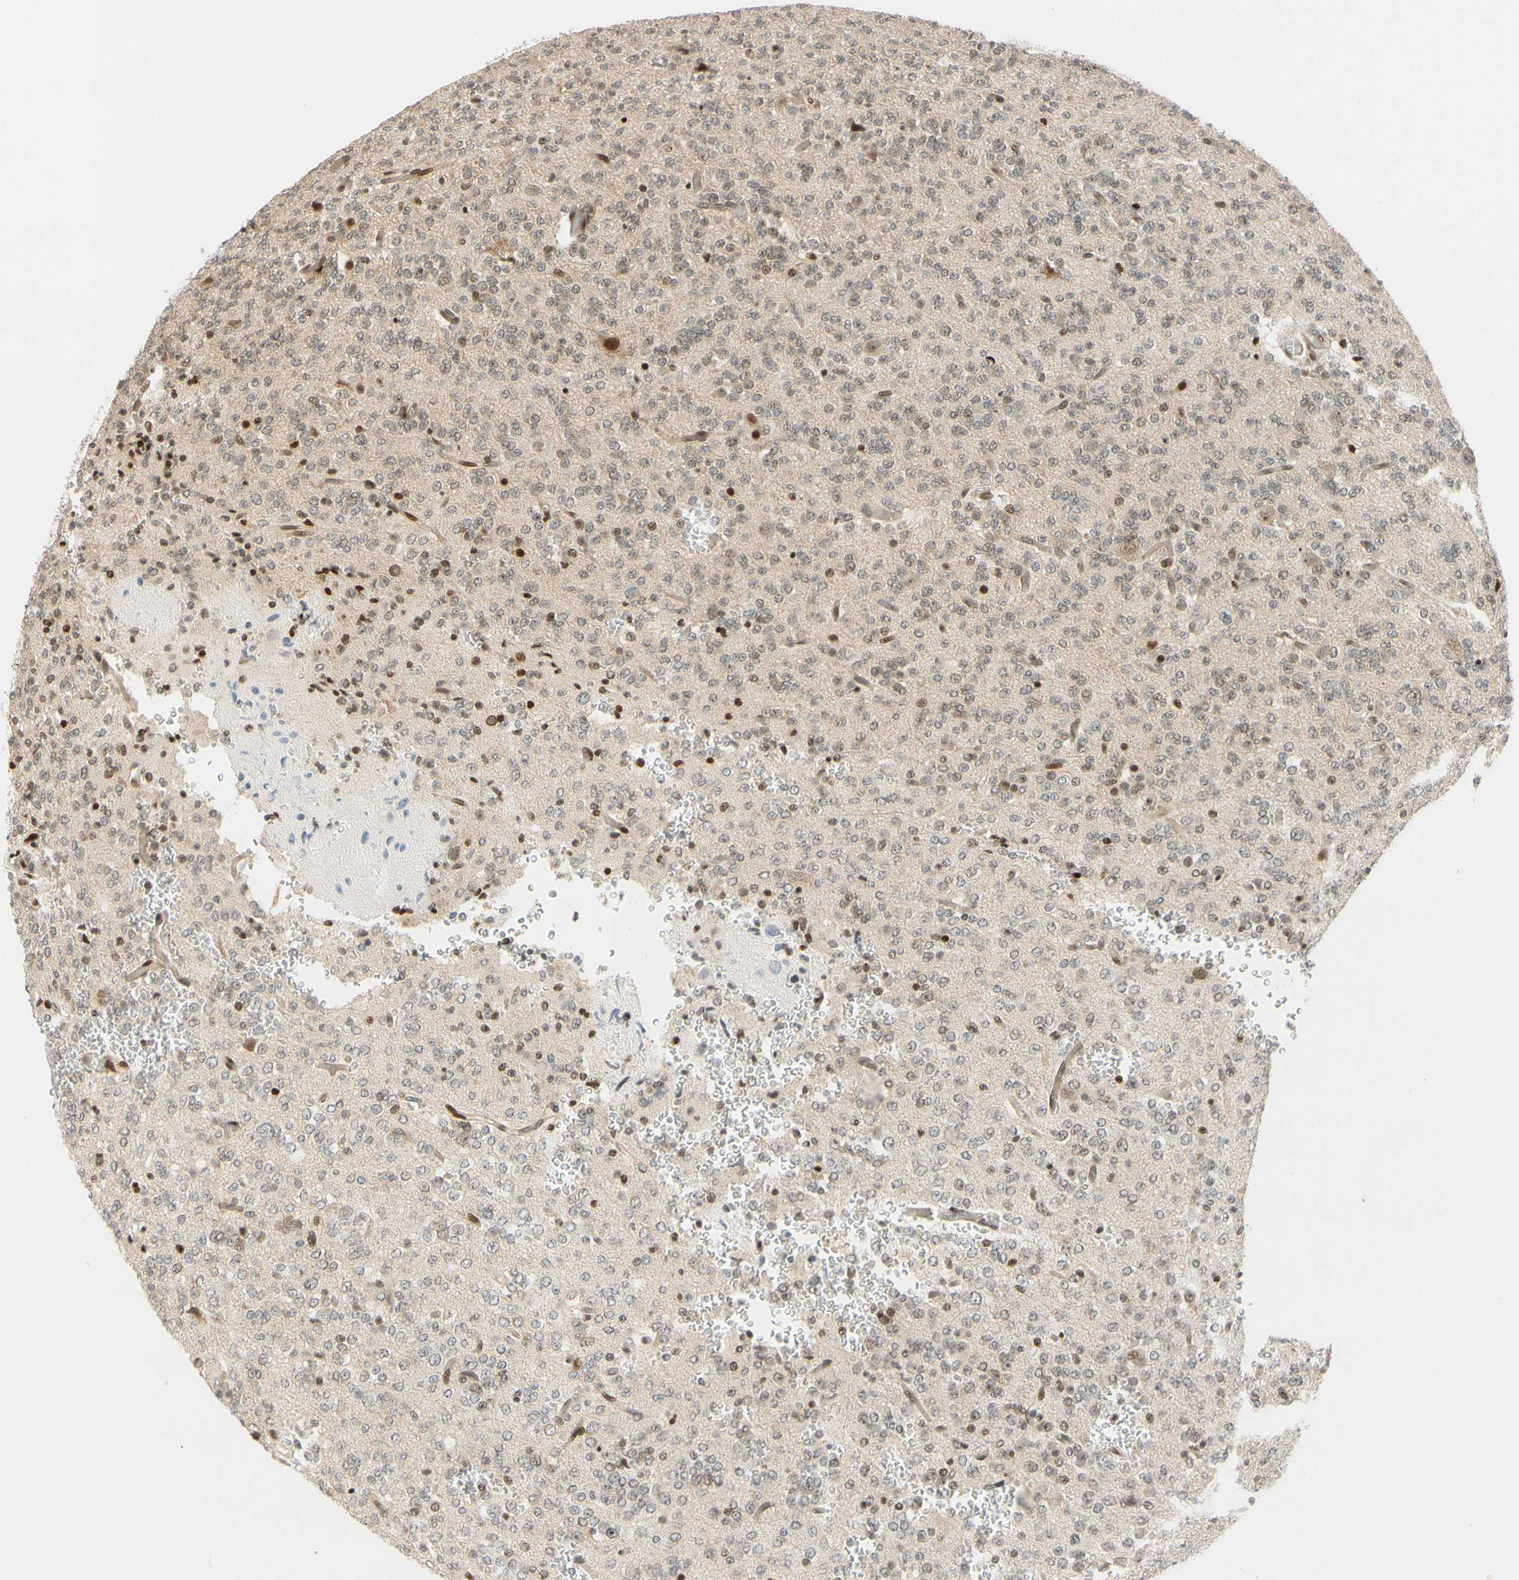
{"staining": {"intensity": "moderate", "quantity": "<25%", "location": "nuclear"}, "tissue": "glioma", "cell_type": "Tumor cells", "image_type": "cancer", "snomed": [{"axis": "morphology", "description": "Glioma, malignant, Low grade"}, {"axis": "topography", "description": "Brain"}], "caption": "Glioma stained with a brown dye shows moderate nuclear positive staining in about <25% of tumor cells.", "gene": "CDK7", "patient": {"sex": "male", "age": 38}}